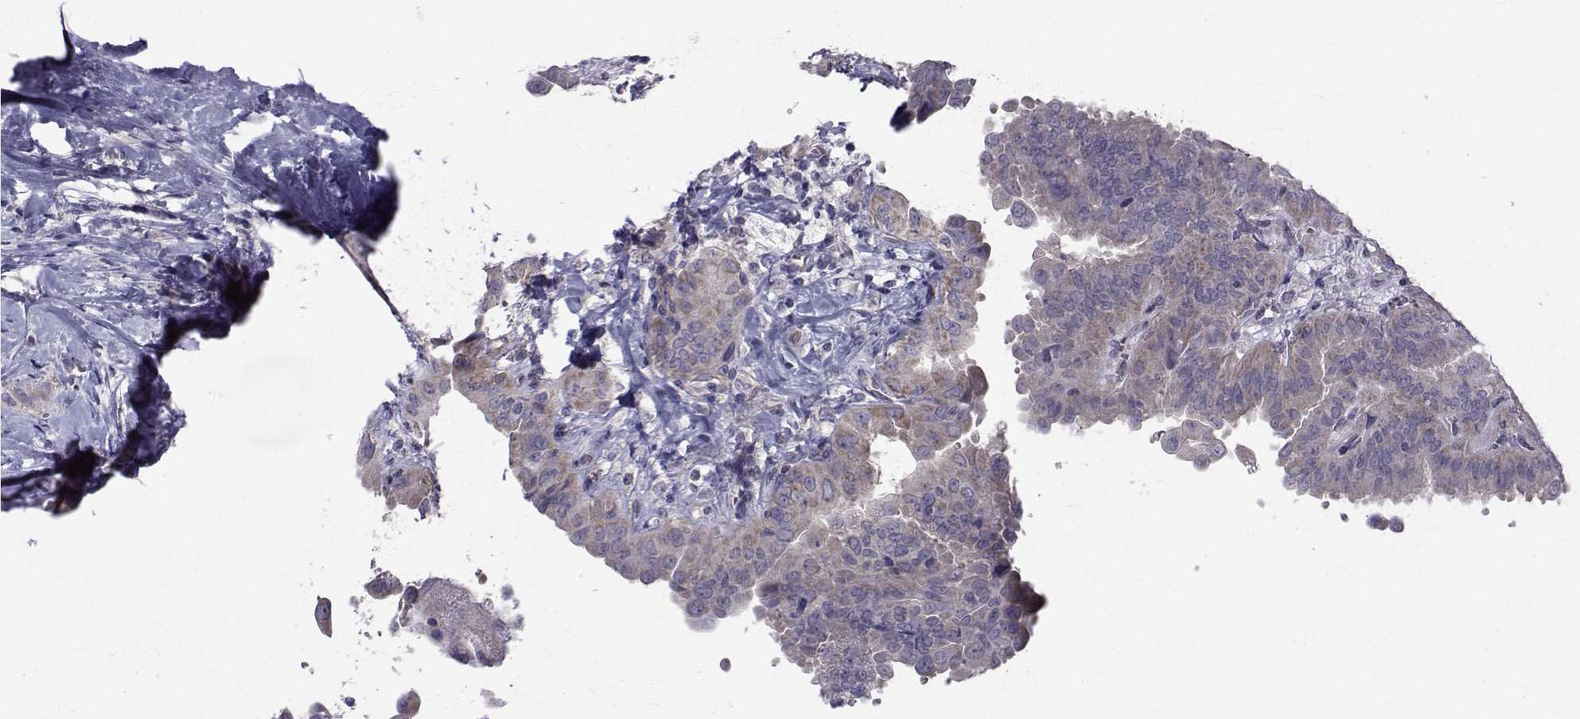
{"staining": {"intensity": "weak", "quantity": "25%-75%", "location": "cytoplasmic/membranous"}, "tissue": "thyroid cancer", "cell_type": "Tumor cells", "image_type": "cancer", "snomed": [{"axis": "morphology", "description": "Papillary adenocarcinoma, NOS"}, {"axis": "topography", "description": "Thyroid gland"}], "caption": "Human papillary adenocarcinoma (thyroid) stained with a protein marker exhibits weak staining in tumor cells.", "gene": "CFAP74", "patient": {"sex": "female", "age": 37}}